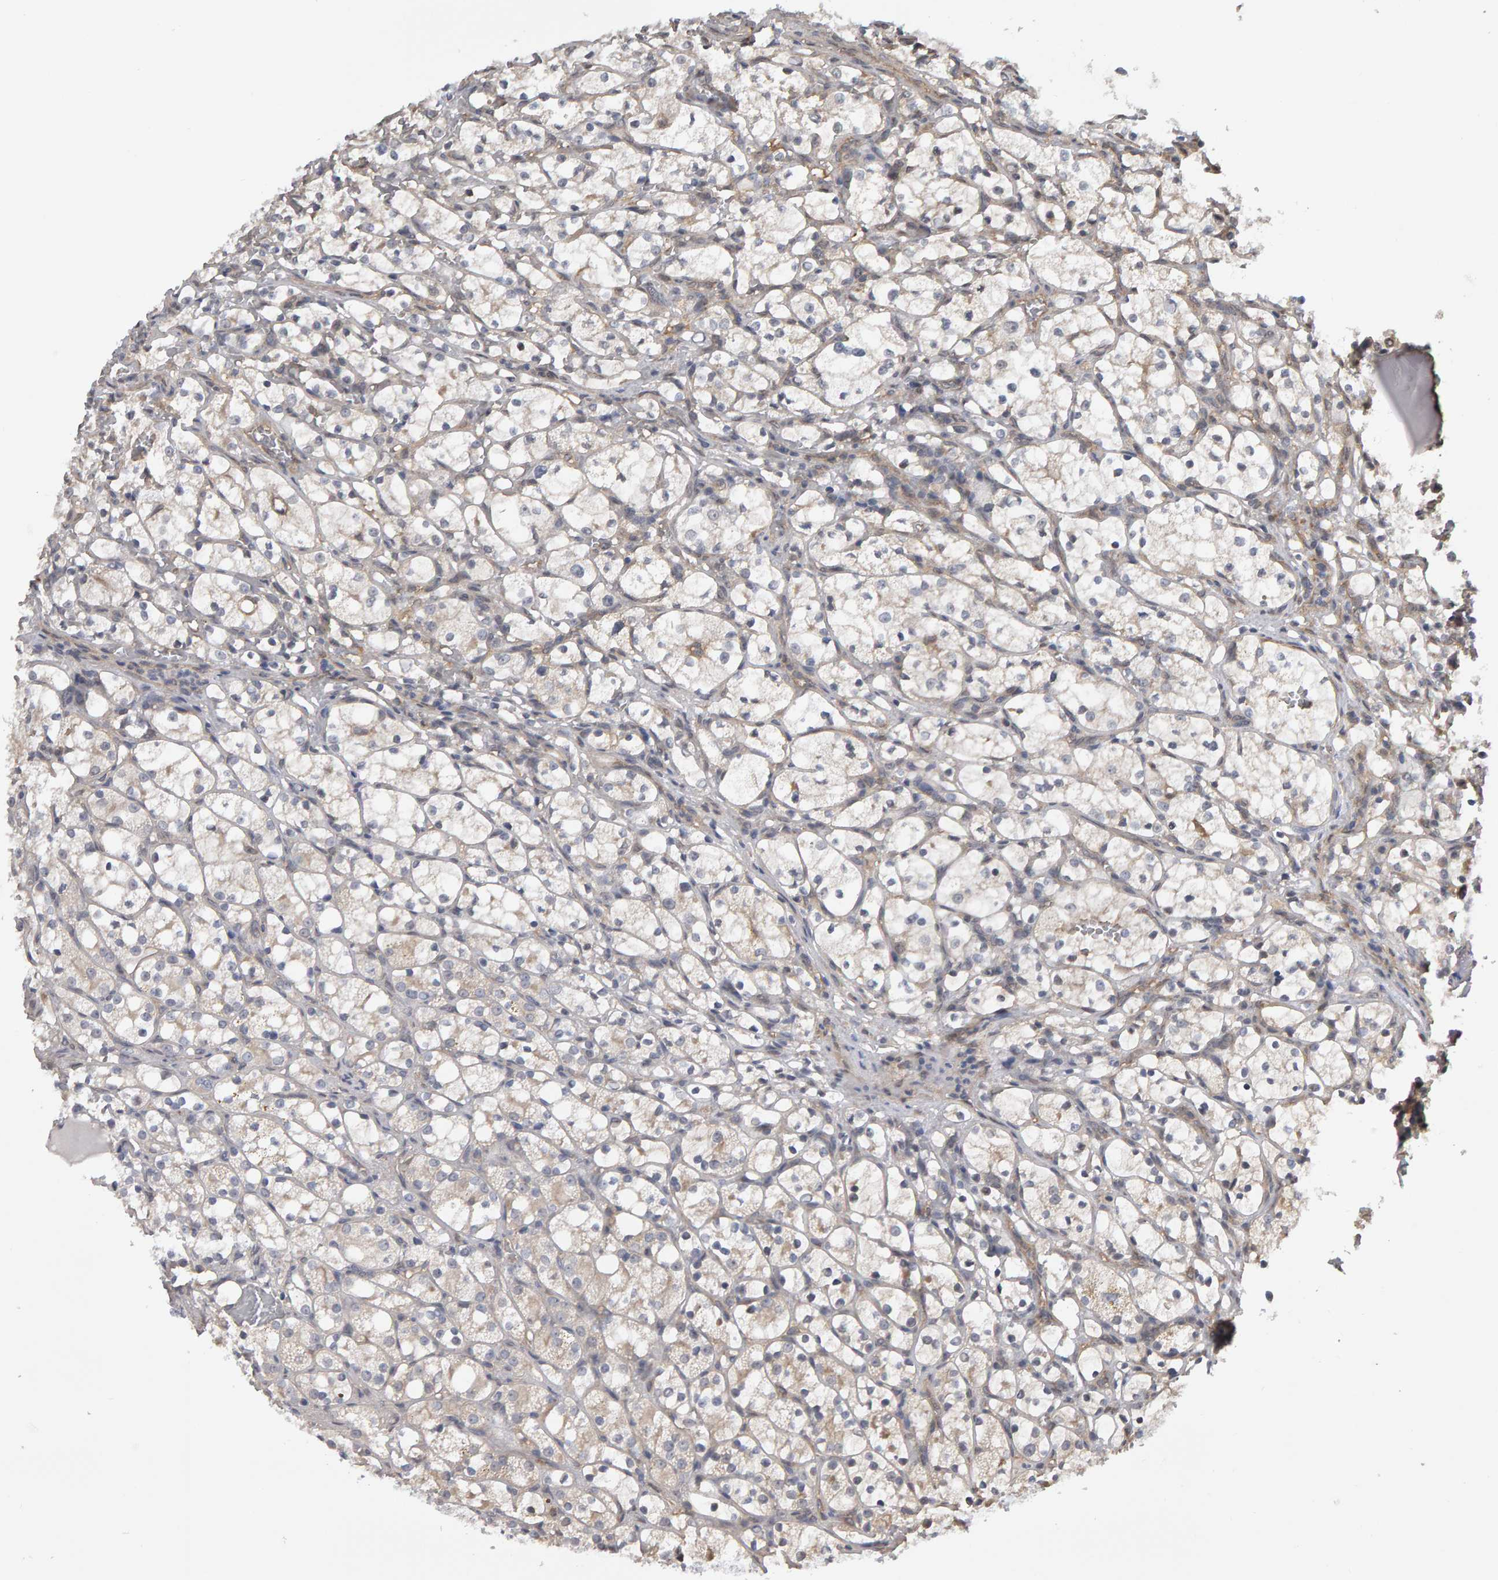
{"staining": {"intensity": "weak", "quantity": "25%-75%", "location": "cytoplasmic/membranous"}, "tissue": "renal cancer", "cell_type": "Tumor cells", "image_type": "cancer", "snomed": [{"axis": "morphology", "description": "Adenocarcinoma, NOS"}, {"axis": "topography", "description": "Kidney"}], "caption": "Renal cancer tissue shows weak cytoplasmic/membranous expression in about 25%-75% of tumor cells, visualized by immunohistochemistry.", "gene": "COASY", "patient": {"sex": "female", "age": 69}}